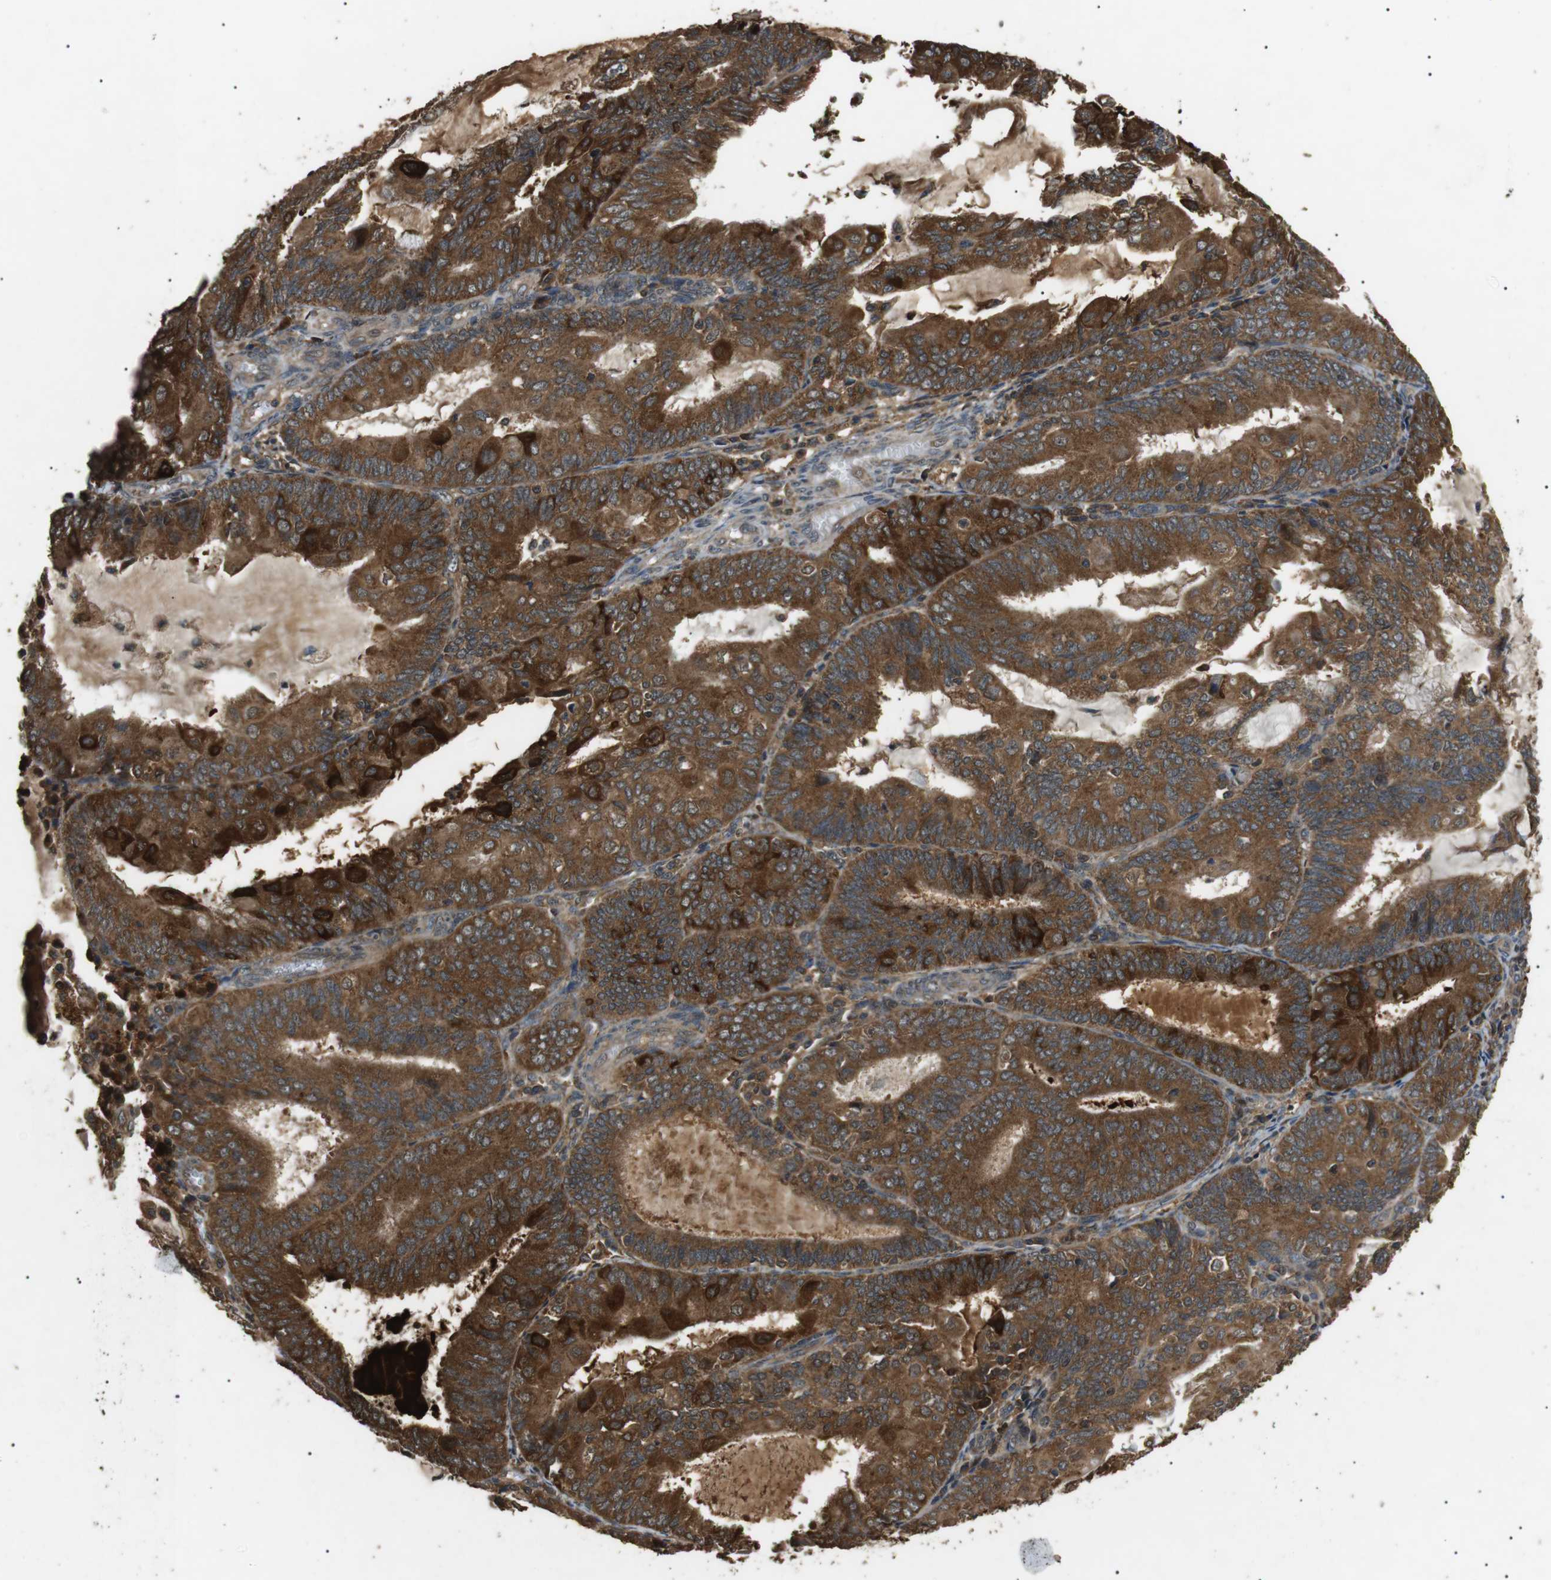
{"staining": {"intensity": "strong", "quantity": ">75%", "location": "cytoplasmic/membranous"}, "tissue": "endometrial cancer", "cell_type": "Tumor cells", "image_type": "cancer", "snomed": [{"axis": "morphology", "description": "Adenocarcinoma, NOS"}, {"axis": "topography", "description": "Endometrium"}], "caption": "Immunohistochemistry (DAB (3,3'-diaminobenzidine)) staining of endometrial adenocarcinoma shows strong cytoplasmic/membranous protein positivity in approximately >75% of tumor cells.", "gene": "TBC1D15", "patient": {"sex": "female", "age": 81}}